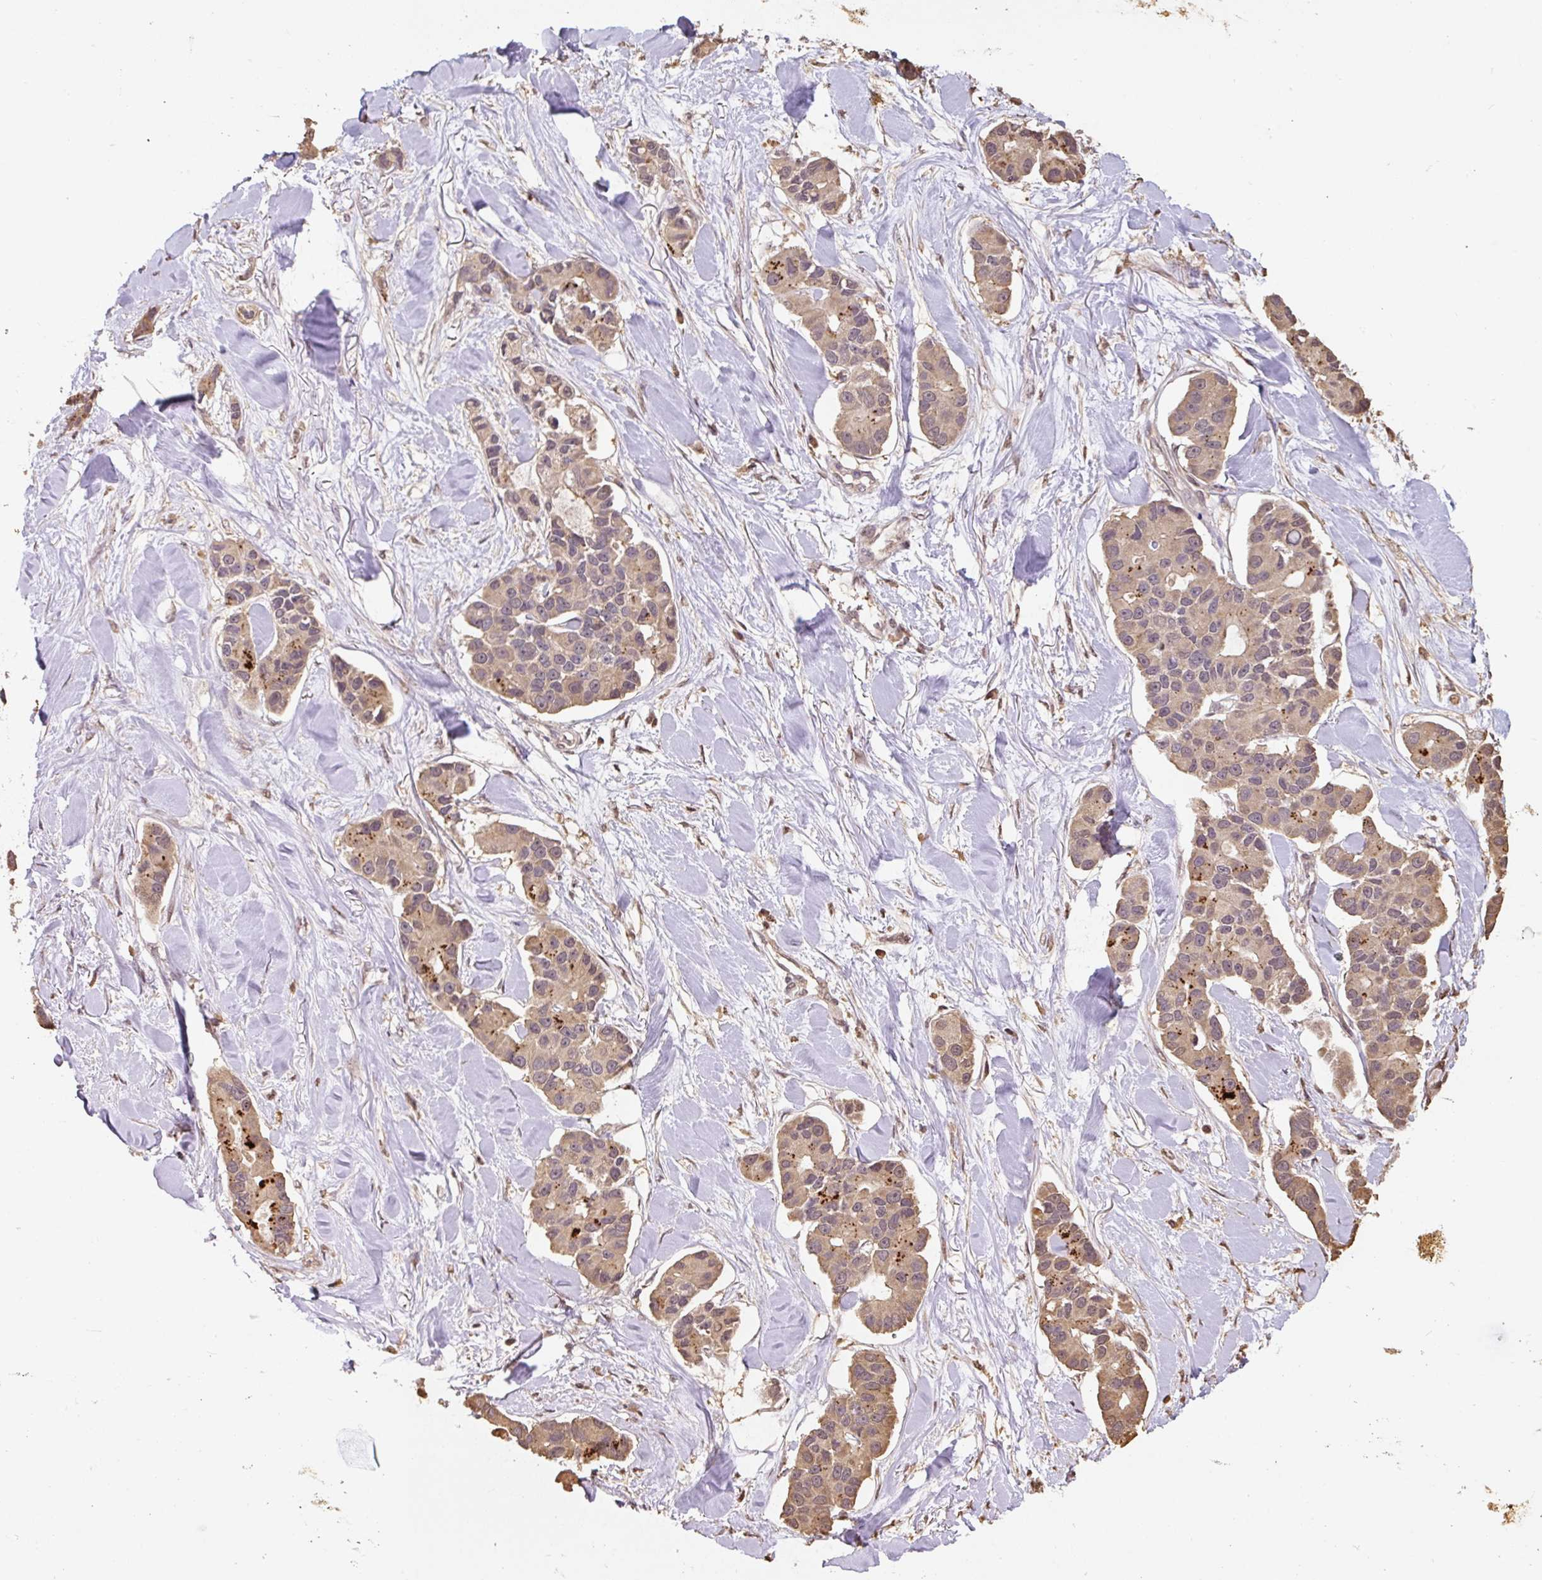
{"staining": {"intensity": "weak", "quantity": ">75%", "location": "cytoplasmic/membranous"}, "tissue": "lung cancer", "cell_type": "Tumor cells", "image_type": "cancer", "snomed": [{"axis": "morphology", "description": "Adenocarcinoma, NOS"}, {"axis": "topography", "description": "Lung"}], "caption": "An IHC photomicrograph of neoplastic tissue is shown. Protein staining in brown labels weak cytoplasmic/membranous positivity in lung adenocarcinoma within tumor cells. The staining was performed using DAB (3,3'-diaminobenzidine) to visualize the protein expression in brown, while the nuclei were stained in blue with hematoxylin (Magnification: 20x).", "gene": "TMEM170B", "patient": {"sex": "female", "age": 54}}